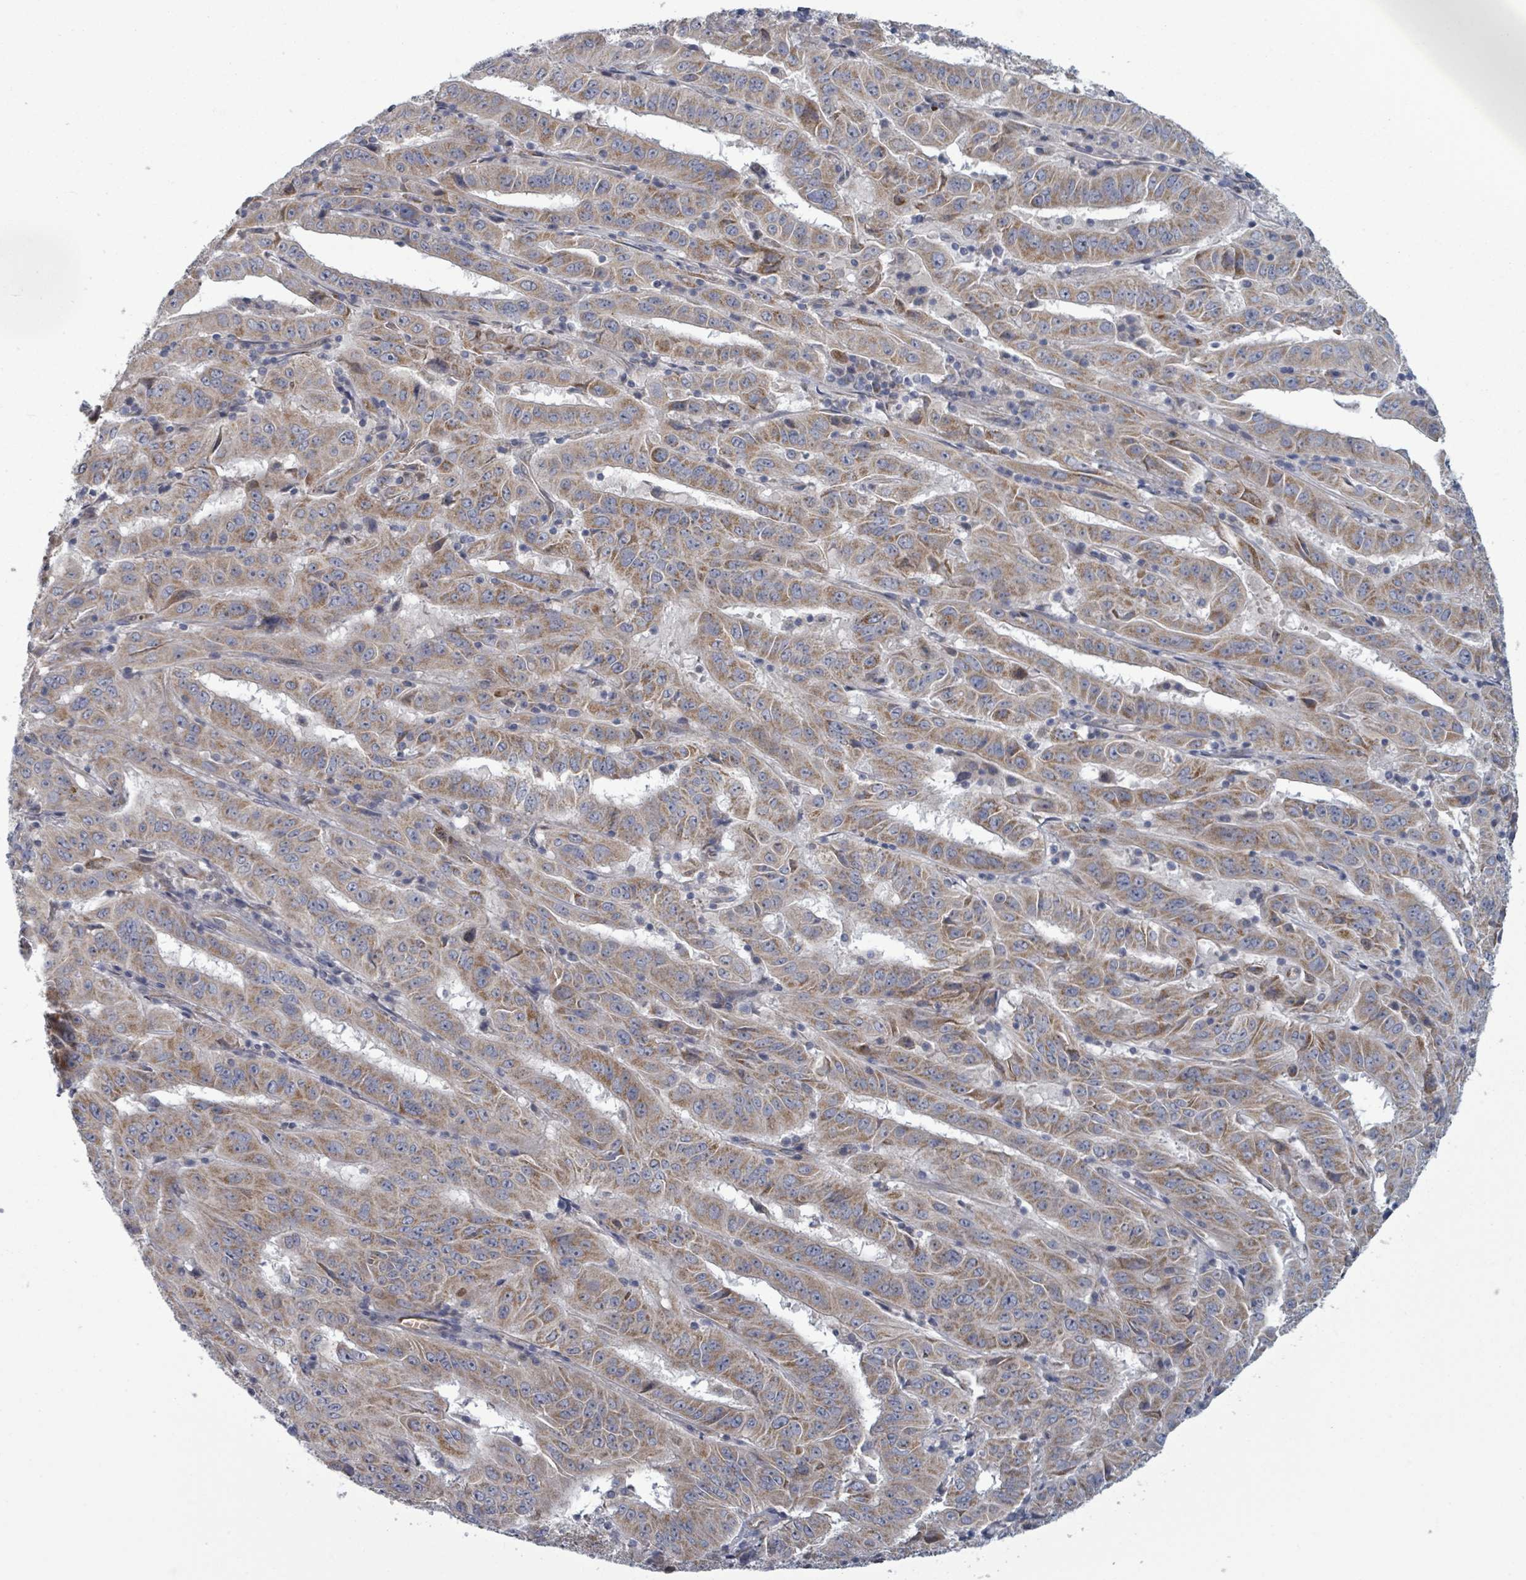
{"staining": {"intensity": "moderate", "quantity": ">75%", "location": "cytoplasmic/membranous"}, "tissue": "pancreatic cancer", "cell_type": "Tumor cells", "image_type": "cancer", "snomed": [{"axis": "morphology", "description": "Adenocarcinoma, NOS"}, {"axis": "topography", "description": "Pancreas"}], "caption": "Immunohistochemical staining of human adenocarcinoma (pancreatic) demonstrates moderate cytoplasmic/membranous protein staining in approximately >75% of tumor cells.", "gene": "FKBP1A", "patient": {"sex": "male", "age": 63}}